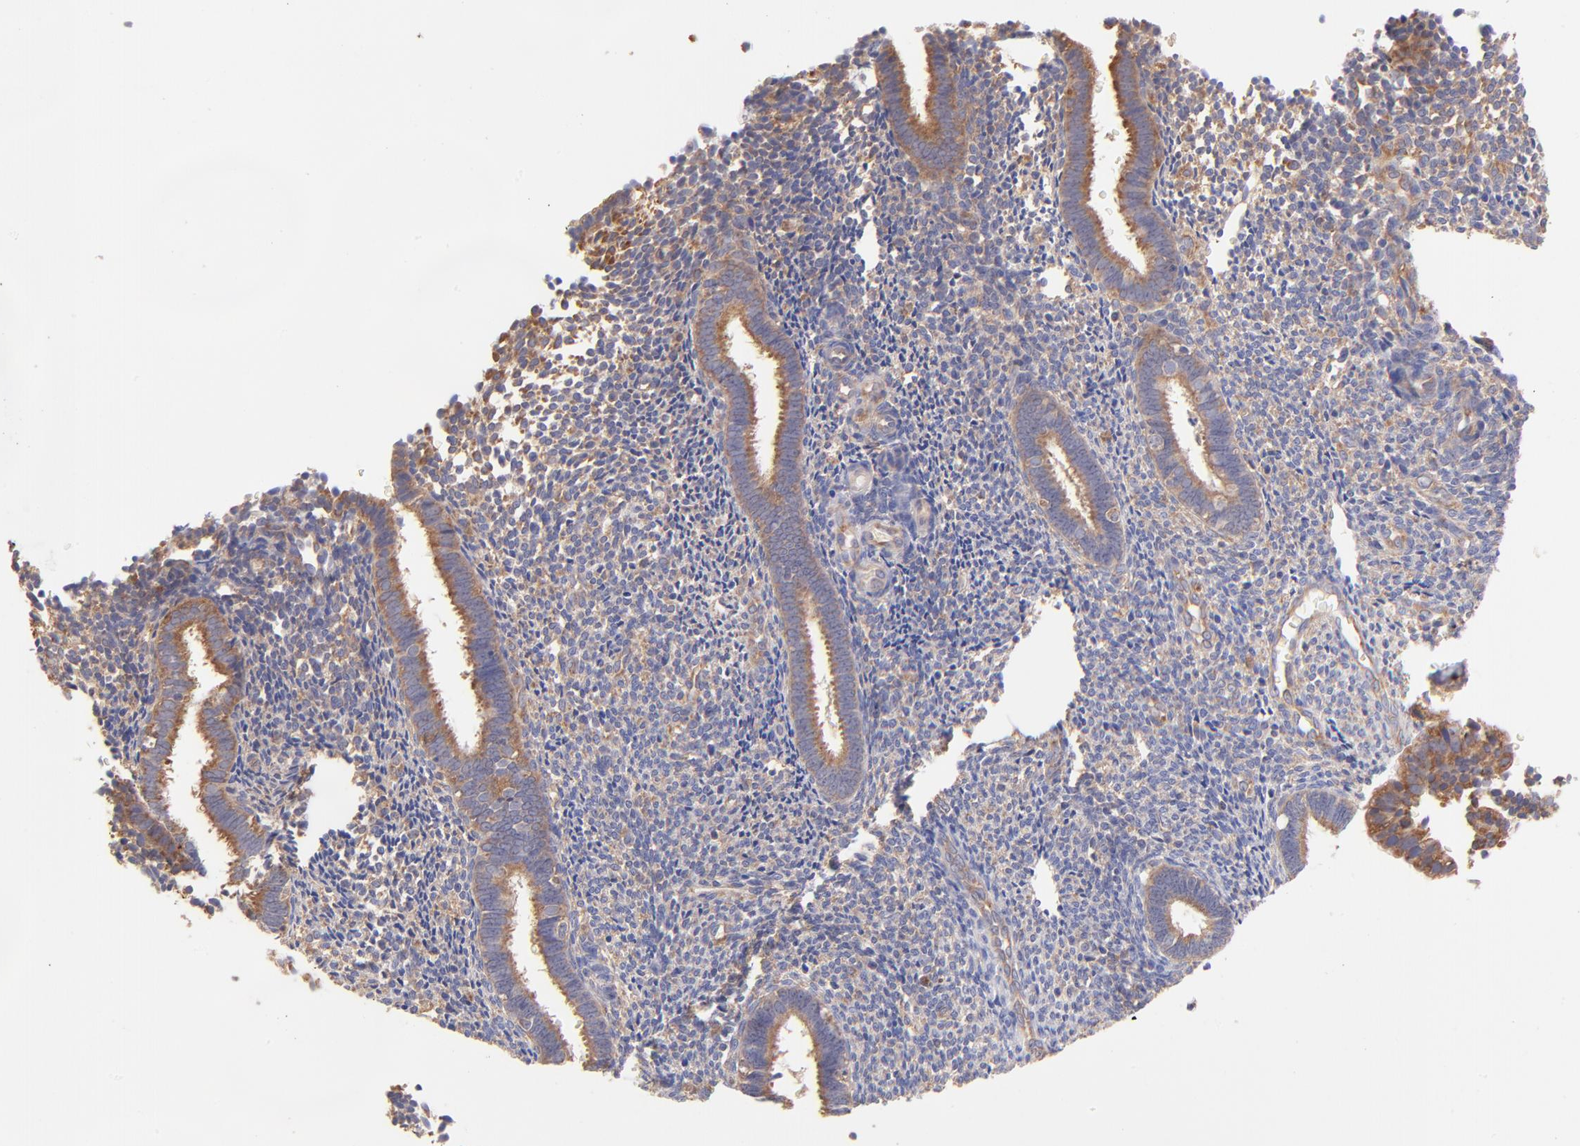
{"staining": {"intensity": "moderate", "quantity": "25%-75%", "location": "cytoplasmic/membranous"}, "tissue": "endometrium", "cell_type": "Cells in endometrial stroma", "image_type": "normal", "snomed": [{"axis": "morphology", "description": "Normal tissue, NOS"}, {"axis": "topography", "description": "Endometrium"}], "caption": "Moderate cytoplasmic/membranous staining for a protein is seen in approximately 25%-75% of cells in endometrial stroma of normal endometrium using IHC.", "gene": "RPL11", "patient": {"sex": "female", "age": 27}}